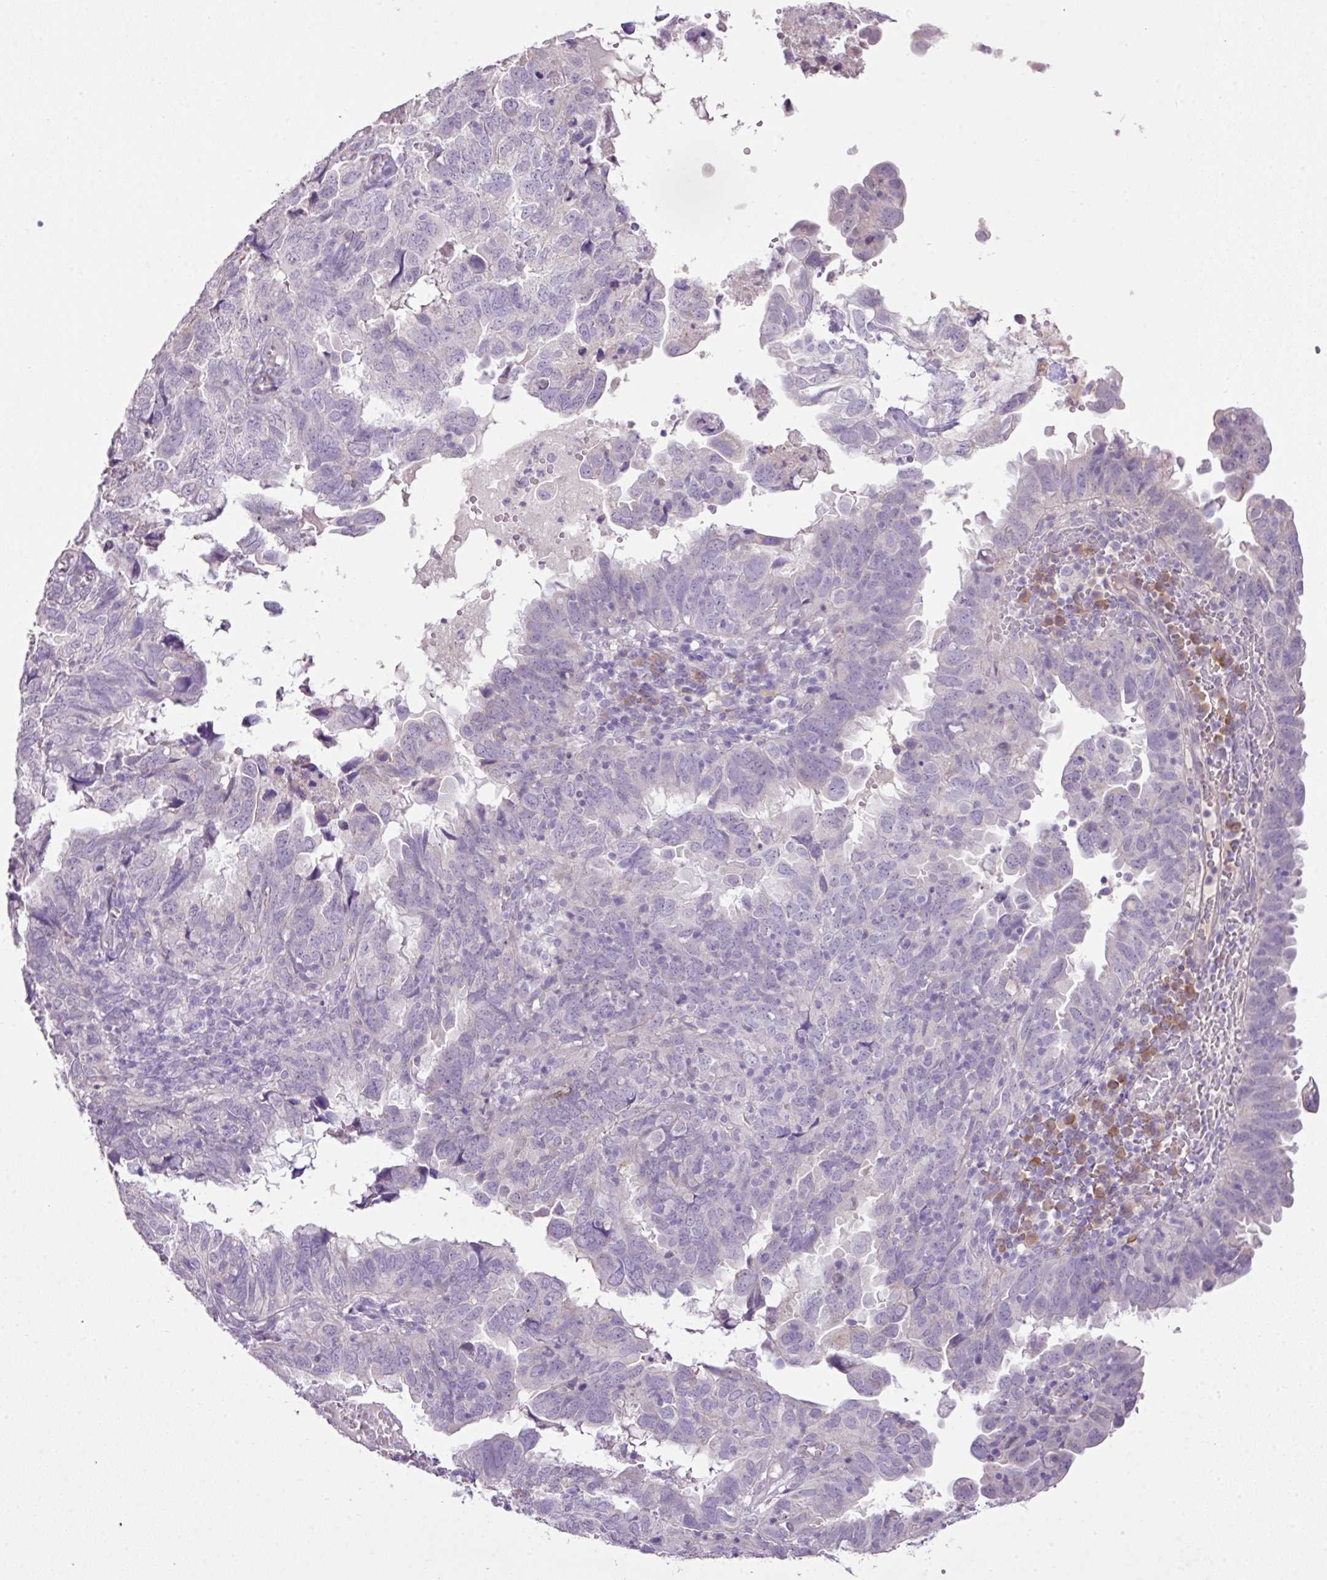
{"staining": {"intensity": "negative", "quantity": "none", "location": "none"}, "tissue": "endometrial cancer", "cell_type": "Tumor cells", "image_type": "cancer", "snomed": [{"axis": "morphology", "description": "Adenocarcinoma, NOS"}, {"axis": "topography", "description": "Uterus"}], "caption": "Tumor cells show no significant protein staining in endometrial cancer (adenocarcinoma).", "gene": "DIP2A", "patient": {"sex": "female", "age": 77}}